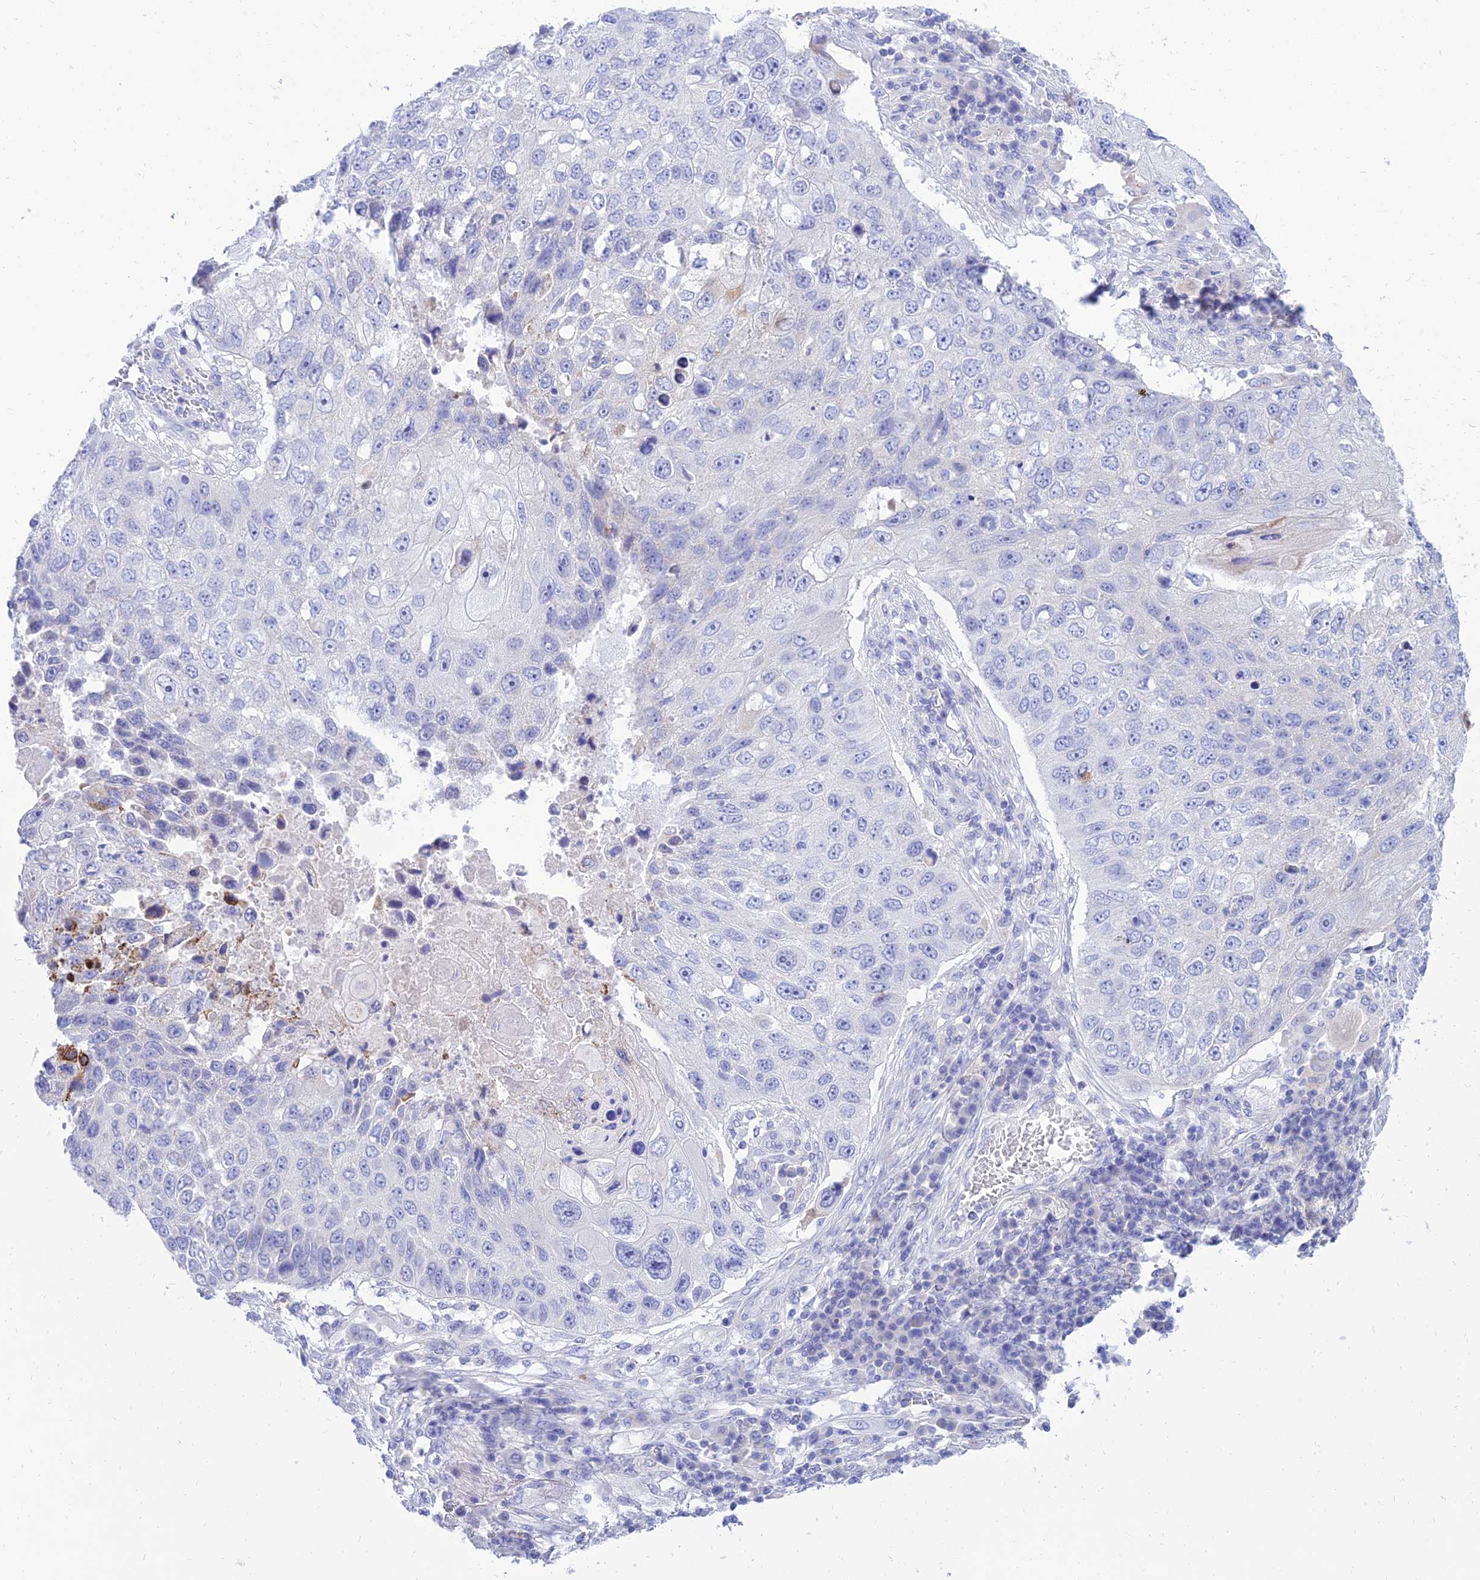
{"staining": {"intensity": "negative", "quantity": "none", "location": "none"}, "tissue": "lung cancer", "cell_type": "Tumor cells", "image_type": "cancer", "snomed": [{"axis": "morphology", "description": "Squamous cell carcinoma, NOS"}, {"axis": "topography", "description": "Lung"}], "caption": "High power microscopy image of an immunohistochemistry image of lung squamous cell carcinoma, revealing no significant staining in tumor cells.", "gene": "PKN3", "patient": {"sex": "male", "age": 61}}